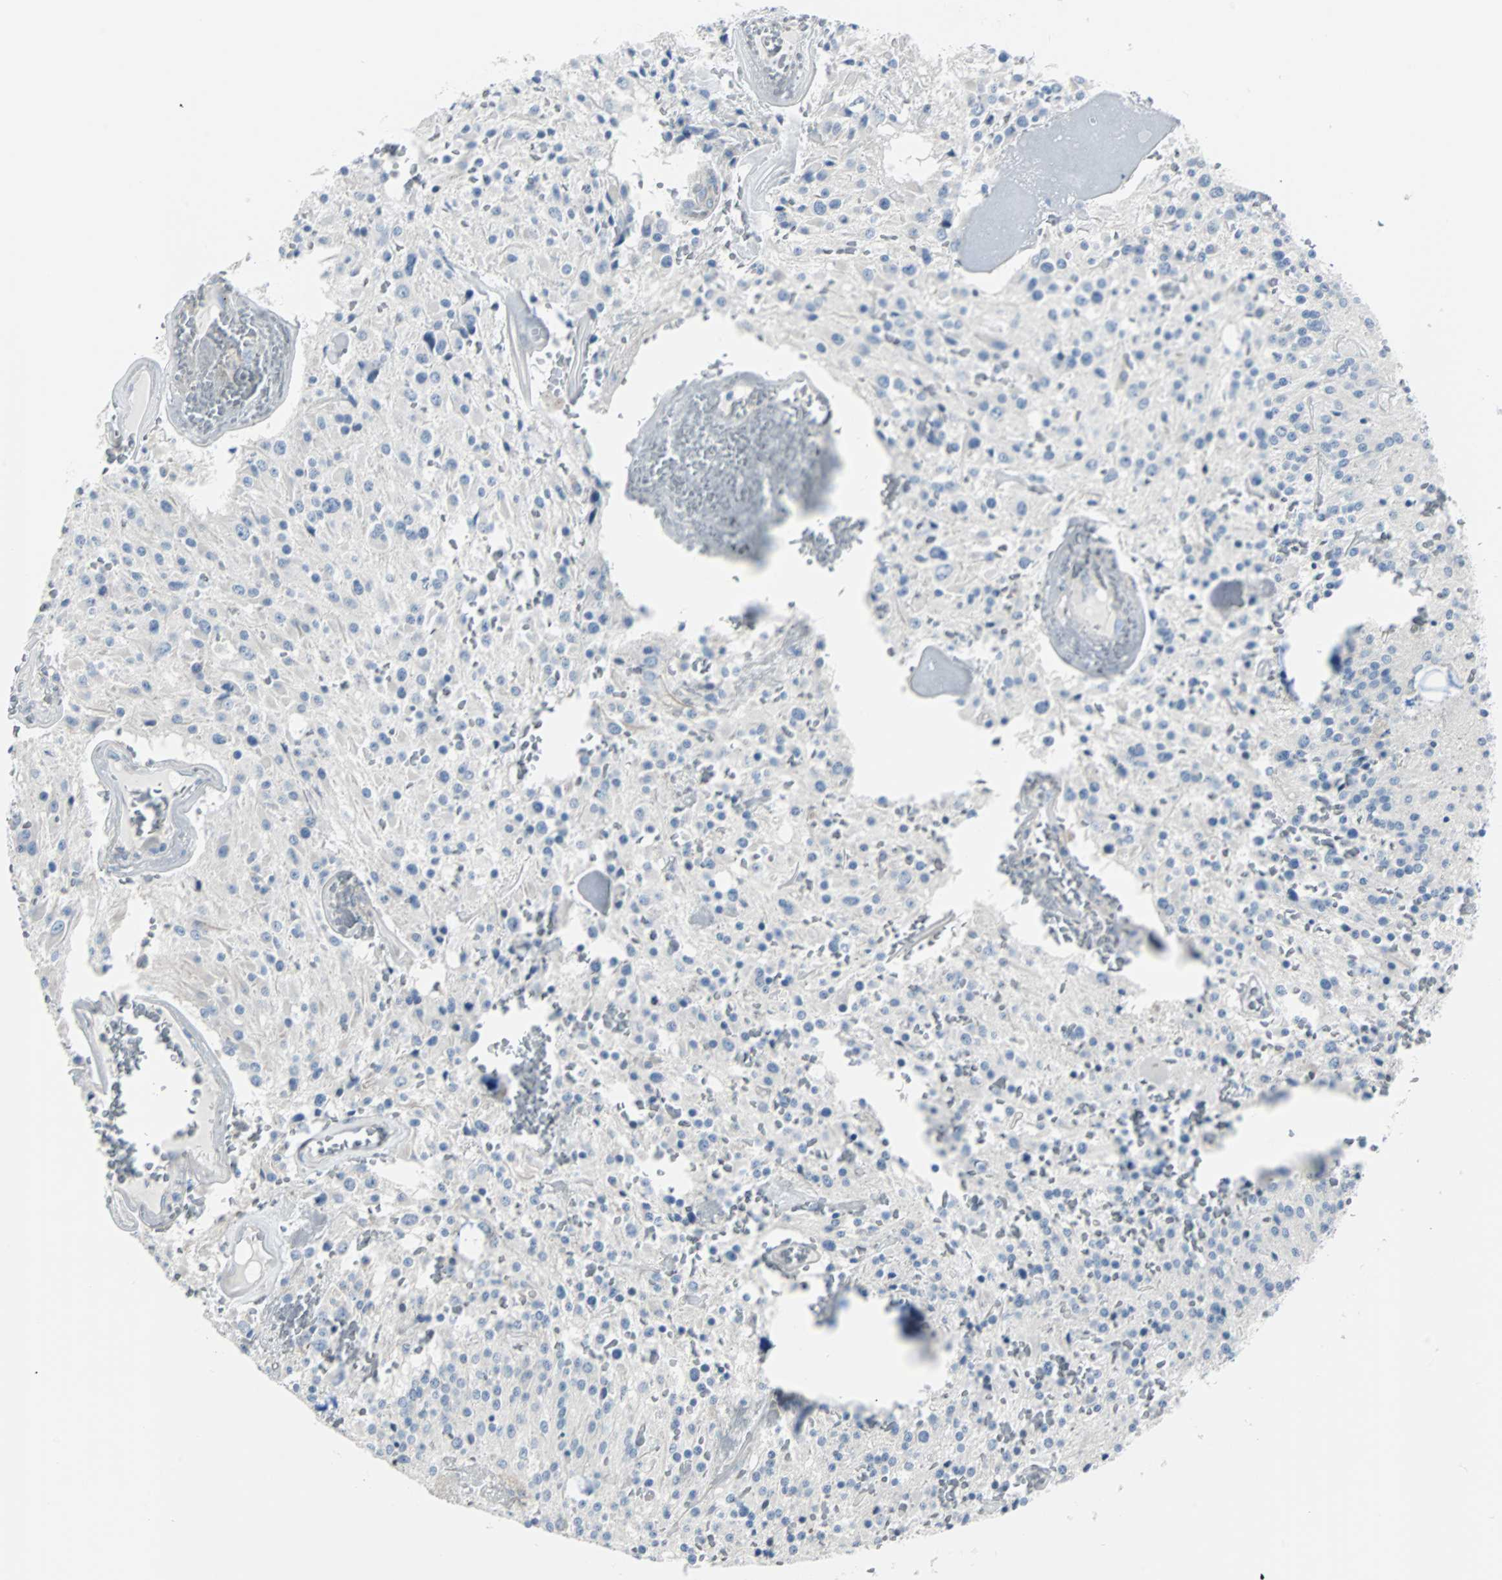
{"staining": {"intensity": "negative", "quantity": "none", "location": "none"}, "tissue": "glioma", "cell_type": "Tumor cells", "image_type": "cancer", "snomed": [{"axis": "morphology", "description": "Glioma, malignant, Low grade"}, {"axis": "topography", "description": "Brain"}], "caption": "High magnification brightfield microscopy of low-grade glioma (malignant) stained with DAB (brown) and counterstained with hematoxylin (blue): tumor cells show no significant positivity. (DAB immunohistochemistry (IHC) with hematoxylin counter stain).", "gene": "RASA1", "patient": {"sex": "male", "age": 58}}